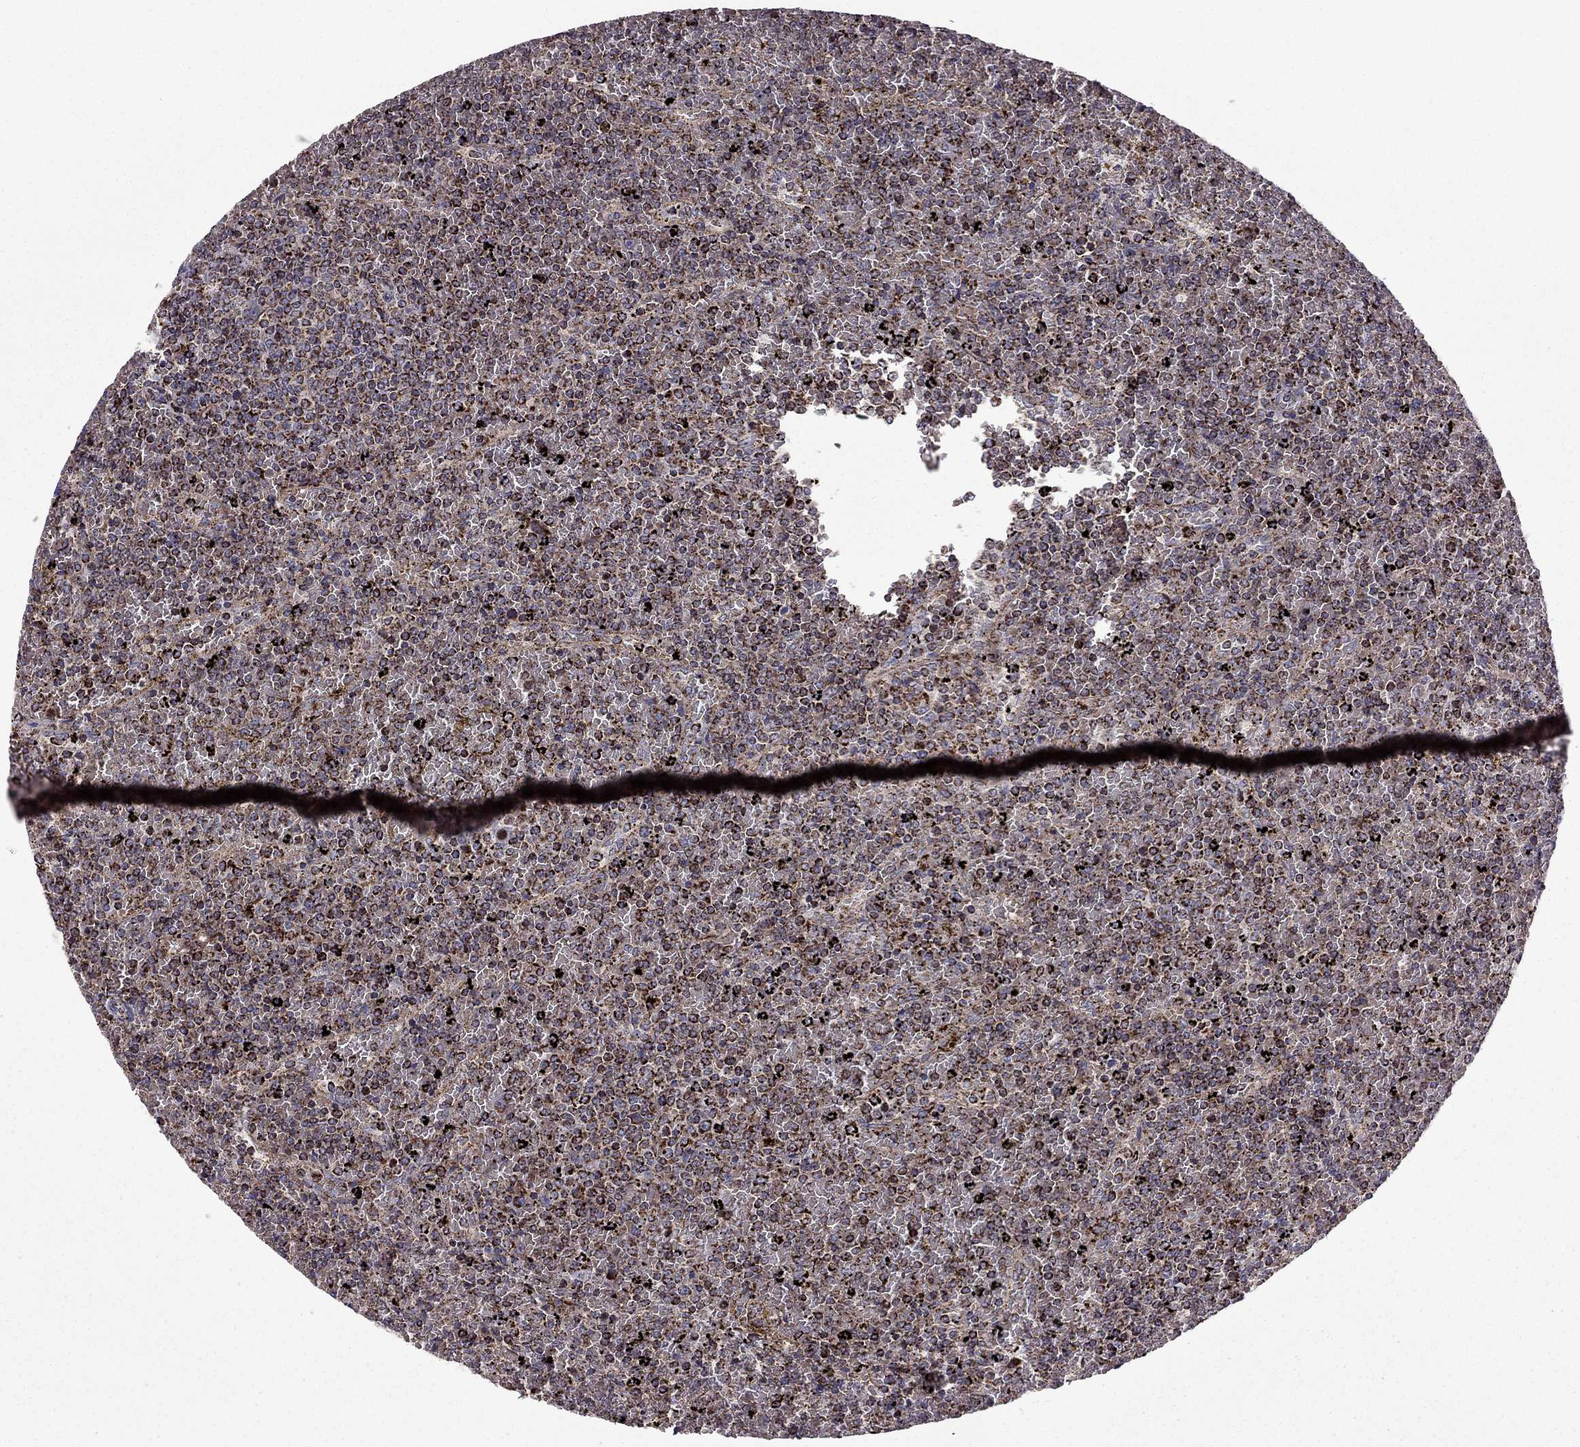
{"staining": {"intensity": "strong", "quantity": ">75%", "location": "cytoplasmic/membranous"}, "tissue": "lymphoma", "cell_type": "Tumor cells", "image_type": "cancer", "snomed": [{"axis": "morphology", "description": "Malignant lymphoma, non-Hodgkin's type, Low grade"}, {"axis": "topography", "description": "Spleen"}], "caption": "Immunohistochemistry (IHC) of human lymphoma reveals high levels of strong cytoplasmic/membranous positivity in about >75% of tumor cells.", "gene": "TAB2", "patient": {"sex": "female", "age": 77}}